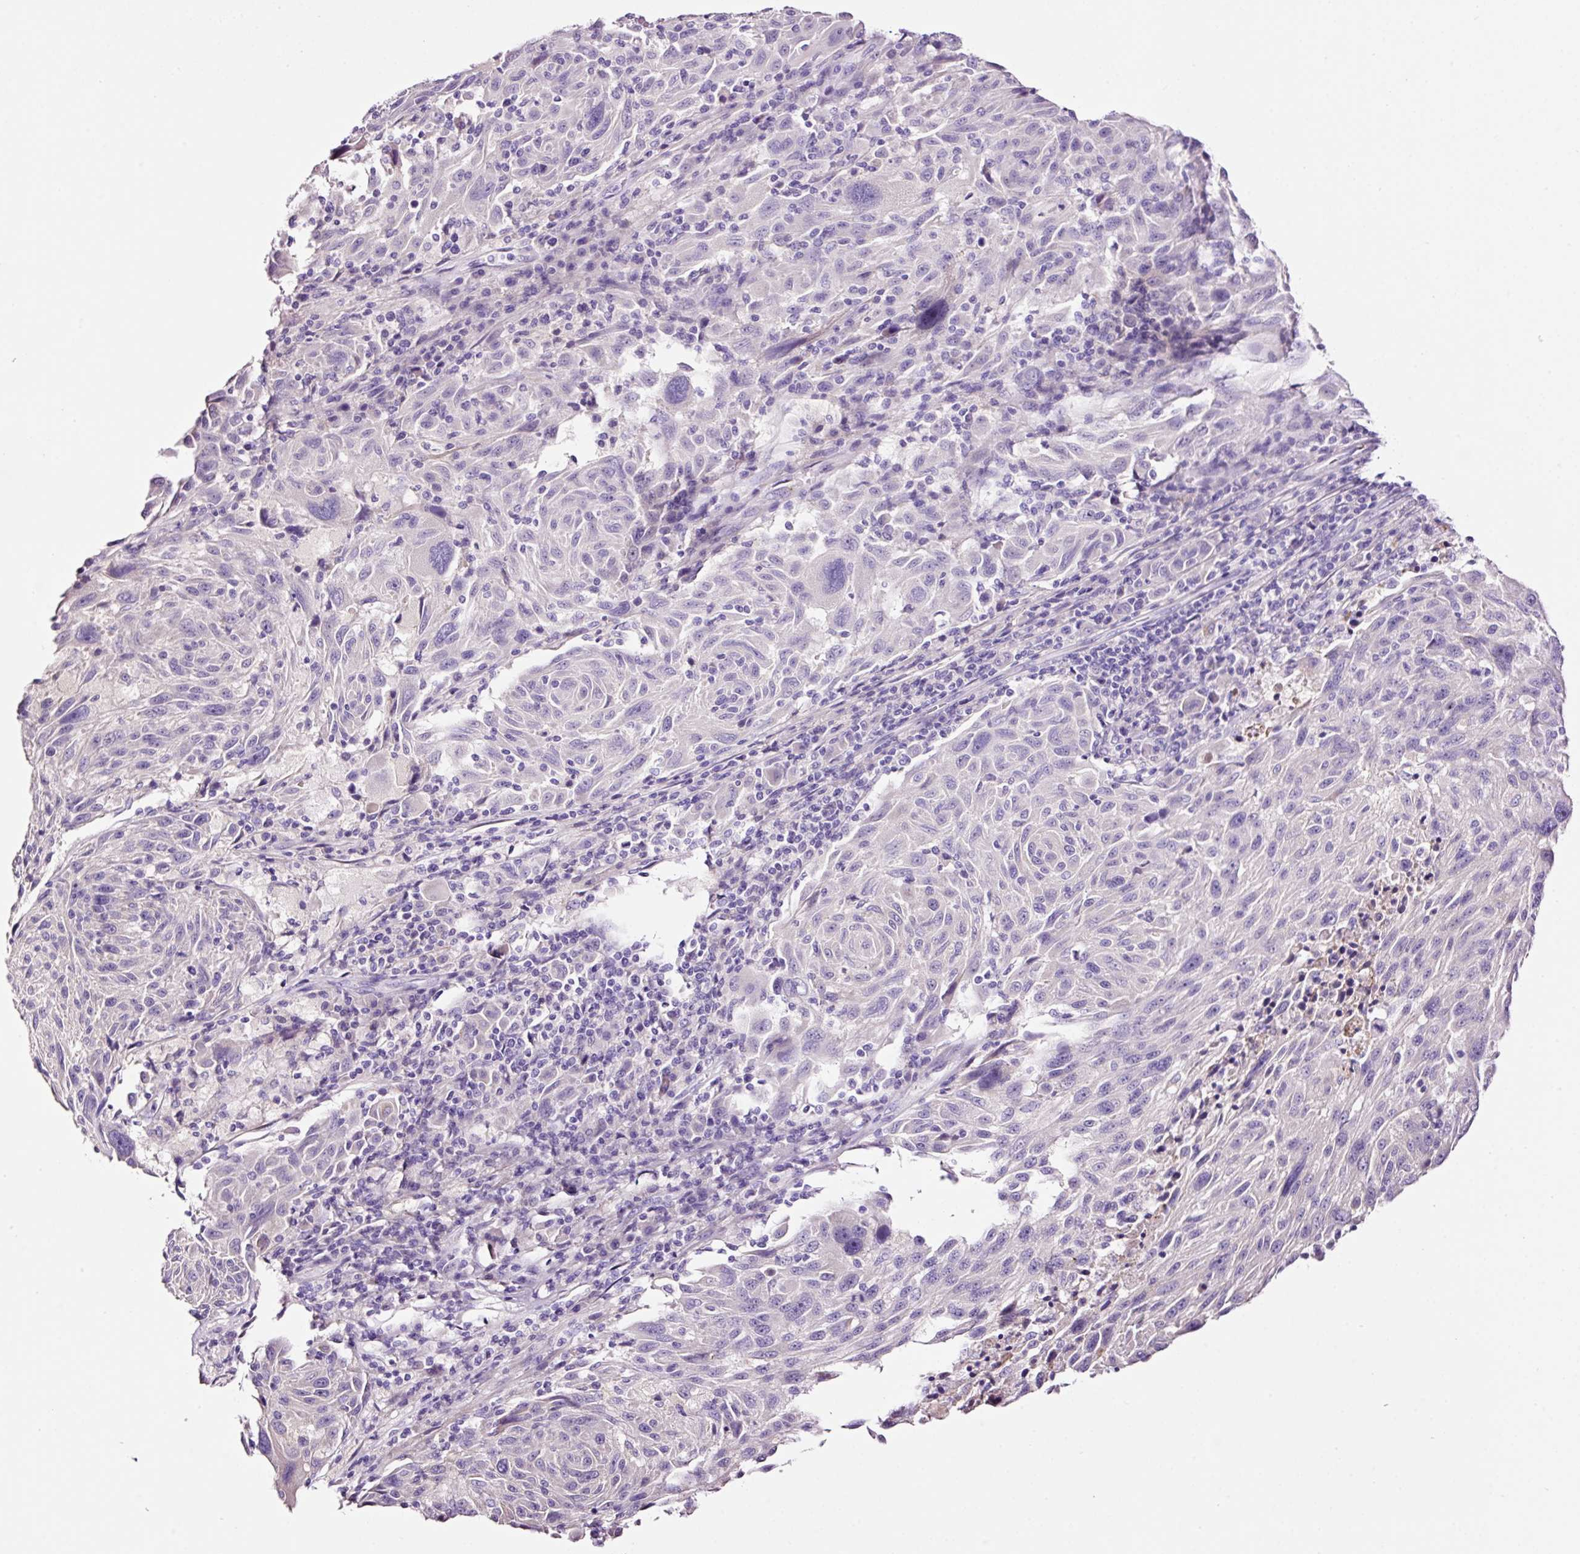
{"staining": {"intensity": "negative", "quantity": "none", "location": "none"}, "tissue": "melanoma", "cell_type": "Tumor cells", "image_type": "cancer", "snomed": [{"axis": "morphology", "description": "Malignant melanoma, NOS"}, {"axis": "topography", "description": "Skin"}], "caption": "The IHC micrograph has no significant positivity in tumor cells of malignant melanoma tissue.", "gene": "PAM", "patient": {"sex": "male", "age": 53}}